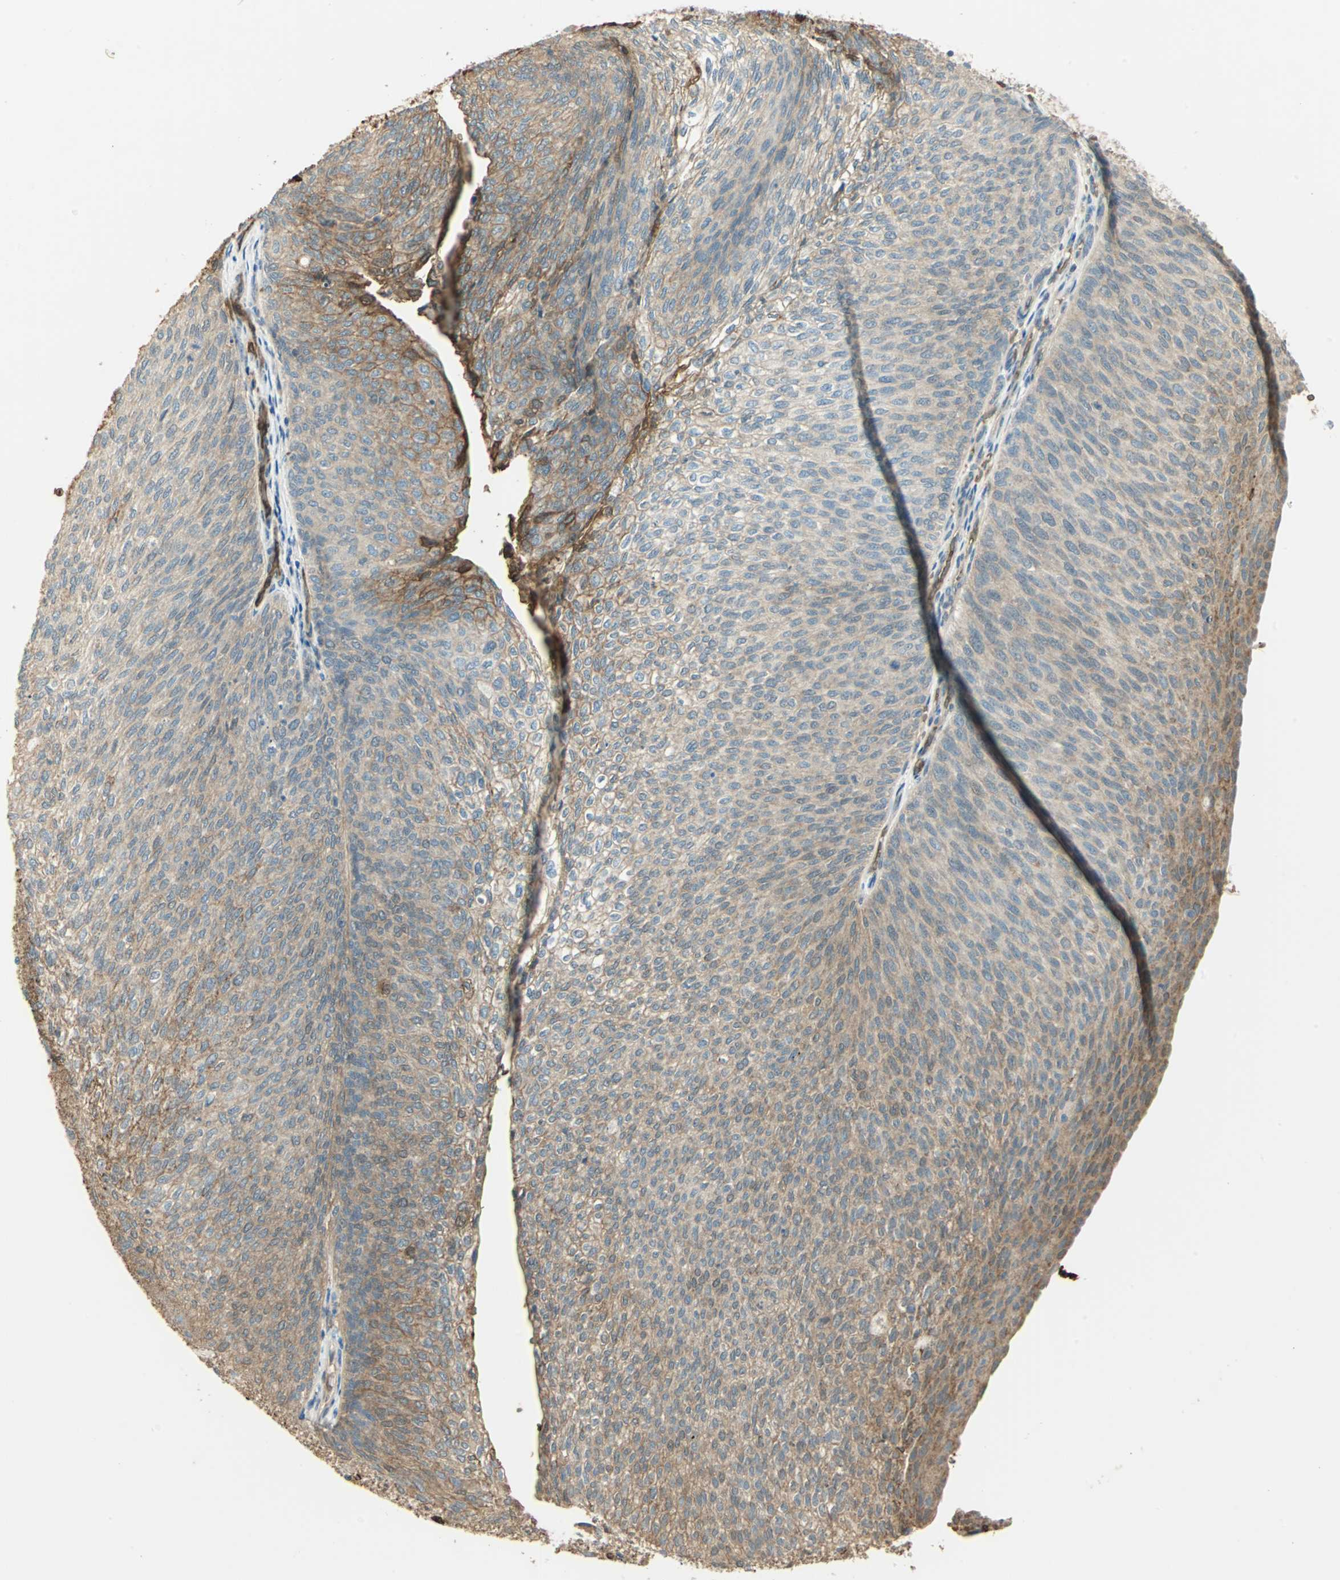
{"staining": {"intensity": "weak", "quantity": ">75%", "location": "cytoplasmic/membranous"}, "tissue": "urothelial cancer", "cell_type": "Tumor cells", "image_type": "cancer", "snomed": [{"axis": "morphology", "description": "Urothelial carcinoma, Low grade"}, {"axis": "topography", "description": "Urinary bladder"}], "caption": "A low amount of weak cytoplasmic/membranous positivity is present in about >75% of tumor cells in urothelial cancer tissue. The protein of interest is shown in brown color, while the nuclei are stained blue.", "gene": "DDAH1", "patient": {"sex": "female", "age": 79}}